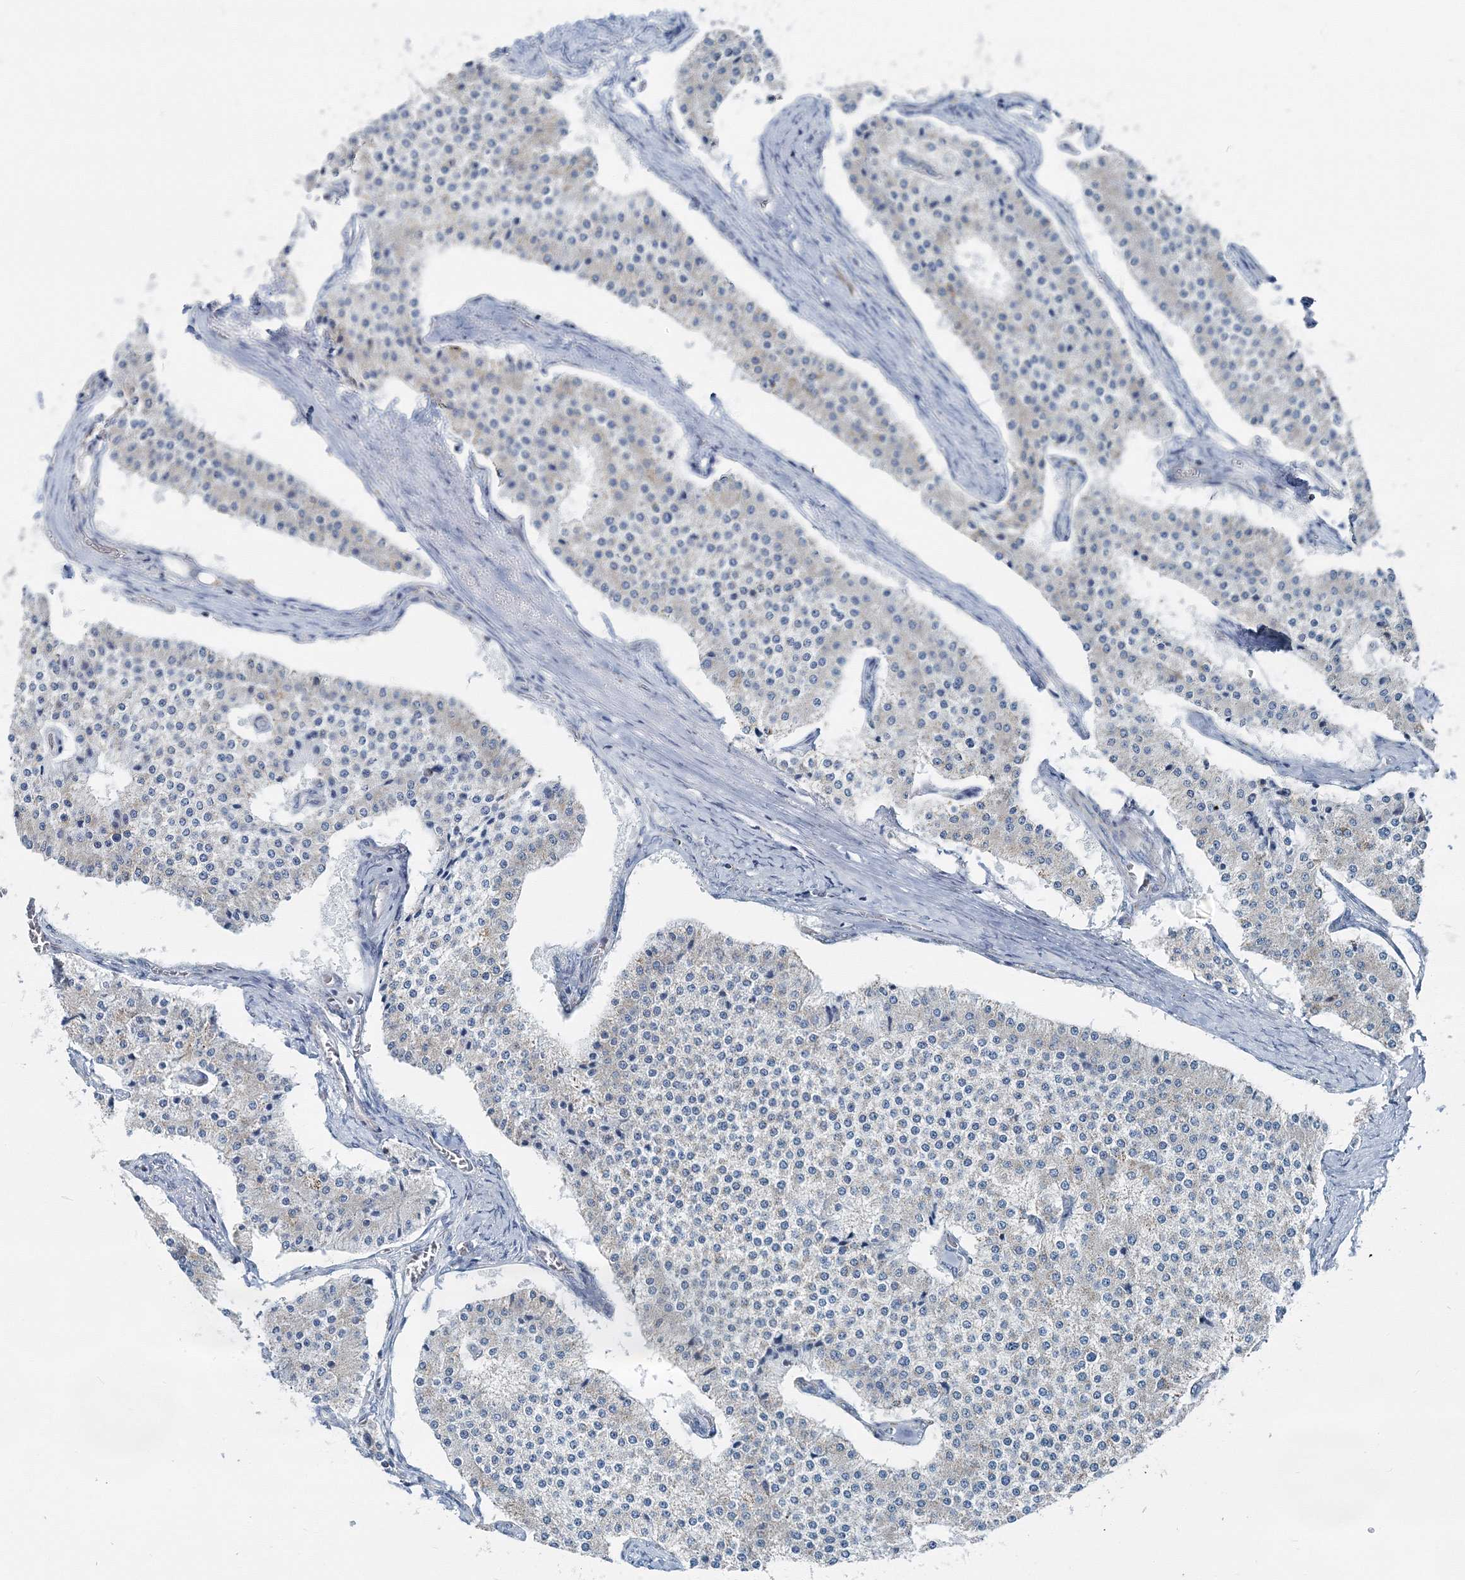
{"staining": {"intensity": "negative", "quantity": "none", "location": "none"}, "tissue": "carcinoid", "cell_type": "Tumor cells", "image_type": "cancer", "snomed": [{"axis": "morphology", "description": "Carcinoid, malignant, NOS"}, {"axis": "topography", "description": "Colon"}], "caption": "IHC of human carcinoid (malignant) demonstrates no staining in tumor cells. (Immunohistochemistry (ihc), brightfield microscopy, high magnification).", "gene": "GABARAPL2", "patient": {"sex": "female", "age": 52}}